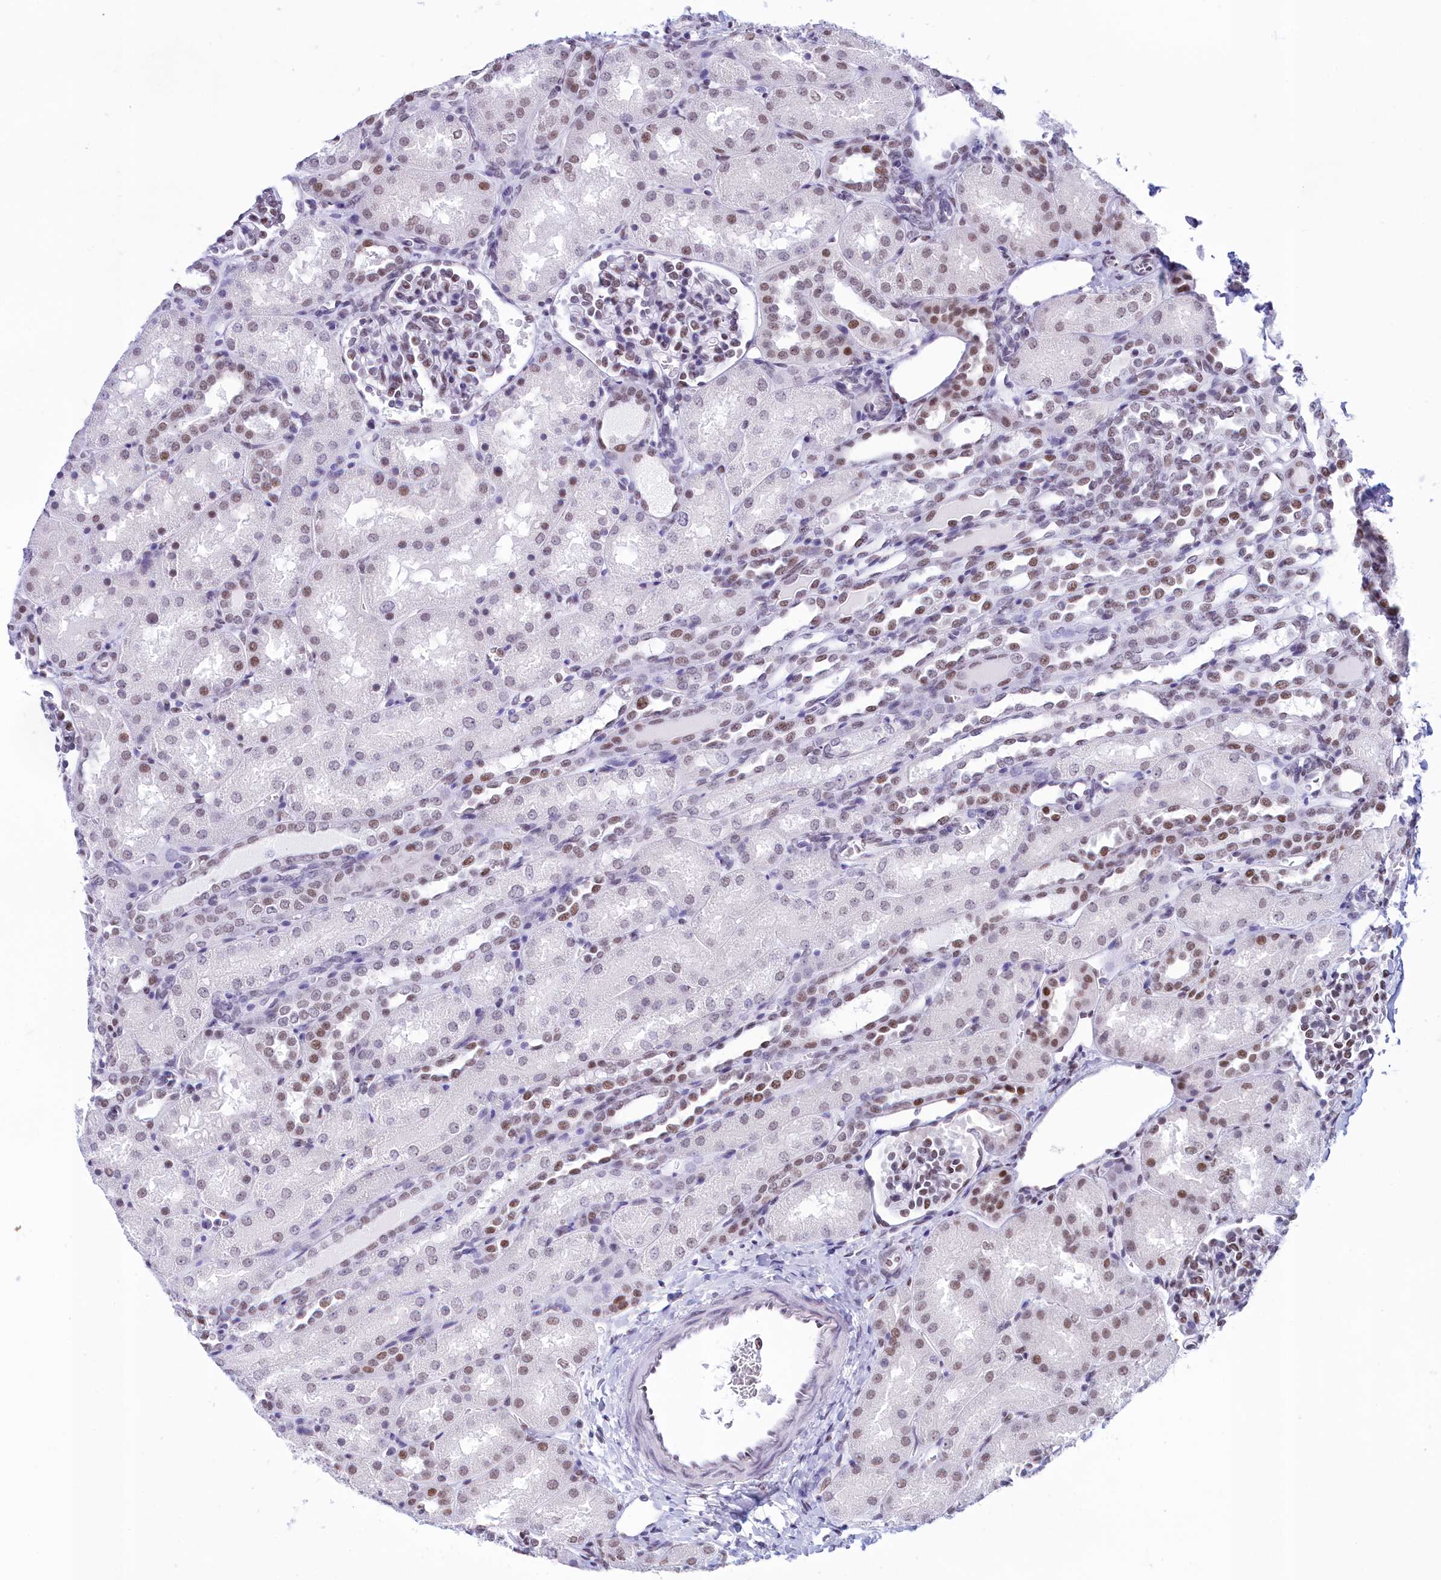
{"staining": {"intensity": "moderate", "quantity": "25%-75%", "location": "nuclear"}, "tissue": "kidney", "cell_type": "Cells in glomeruli", "image_type": "normal", "snomed": [{"axis": "morphology", "description": "Normal tissue, NOS"}, {"axis": "topography", "description": "Kidney"}], "caption": "Protein expression analysis of normal kidney shows moderate nuclear staining in approximately 25%-75% of cells in glomeruli. (DAB (3,3'-diaminobenzidine) IHC with brightfield microscopy, high magnification).", "gene": "CDC26", "patient": {"sex": "male", "age": 1}}